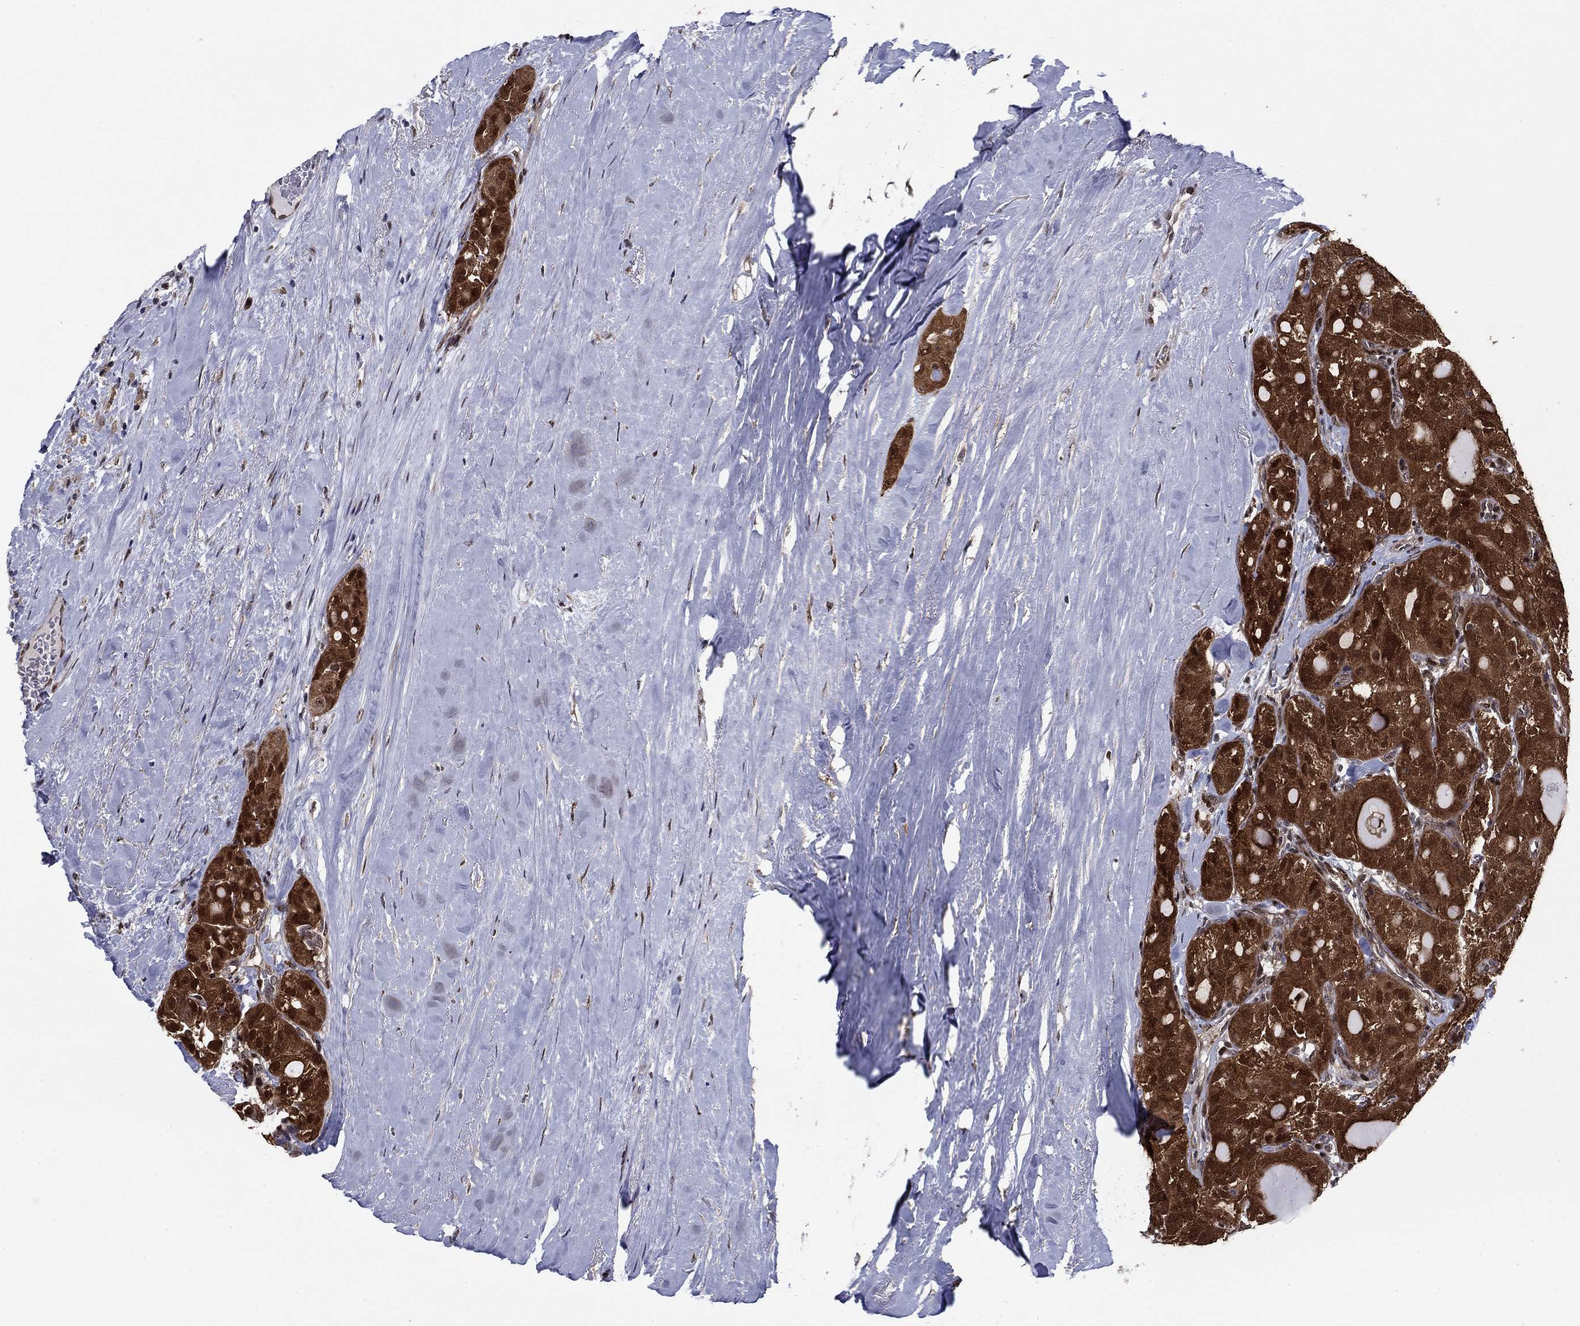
{"staining": {"intensity": "strong", "quantity": ">75%", "location": "cytoplasmic/membranous,nuclear"}, "tissue": "thyroid cancer", "cell_type": "Tumor cells", "image_type": "cancer", "snomed": [{"axis": "morphology", "description": "Follicular adenoma carcinoma, NOS"}, {"axis": "topography", "description": "Thyroid gland"}], "caption": "Protein staining of thyroid cancer tissue shows strong cytoplasmic/membranous and nuclear staining in about >75% of tumor cells. (Brightfield microscopy of DAB IHC at high magnification).", "gene": "FKBP4", "patient": {"sex": "male", "age": 75}}